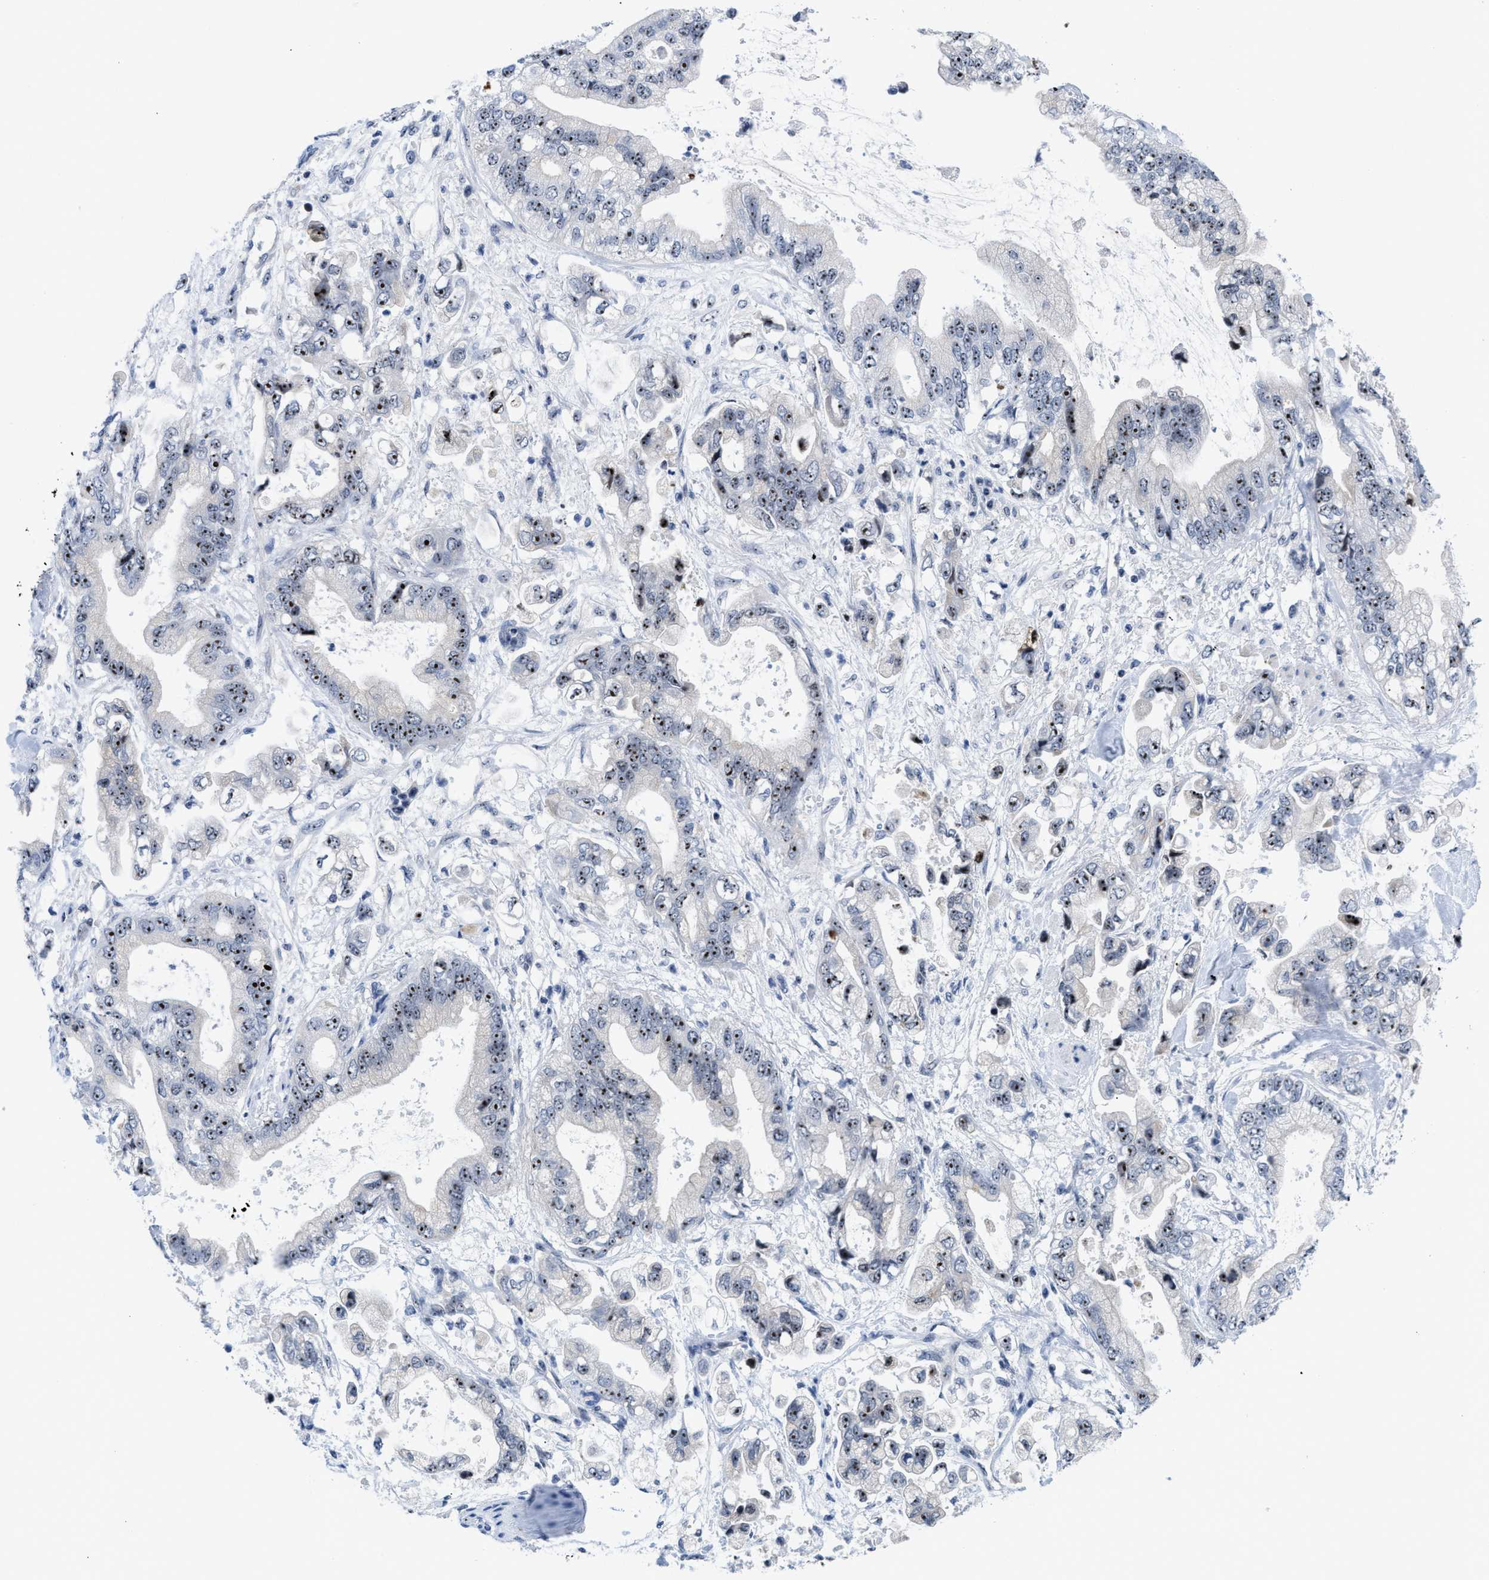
{"staining": {"intensity": "moderate", "quantity": ">75%", "location": "nuclear"}, "tissue": "stomach cancer", "cell_type": "Tumor cells", "image_type": "cancer", "snomed": [{"axis": "morphology", "description": "Normal tissue, NOS"}, {"axis": "morphology", "description": "Adenocarcinoma, NOS"}, {"axis": "topography", "description": "Stomach"}], "caption": "Human adenocarcinoma (stomach) stained for a protein (brown) demonstrates moderate nuclear positive expression in approximately >75% of tumor cells.", "gene": "NOP58", "patient": {"sex": "male", "age": 62}}